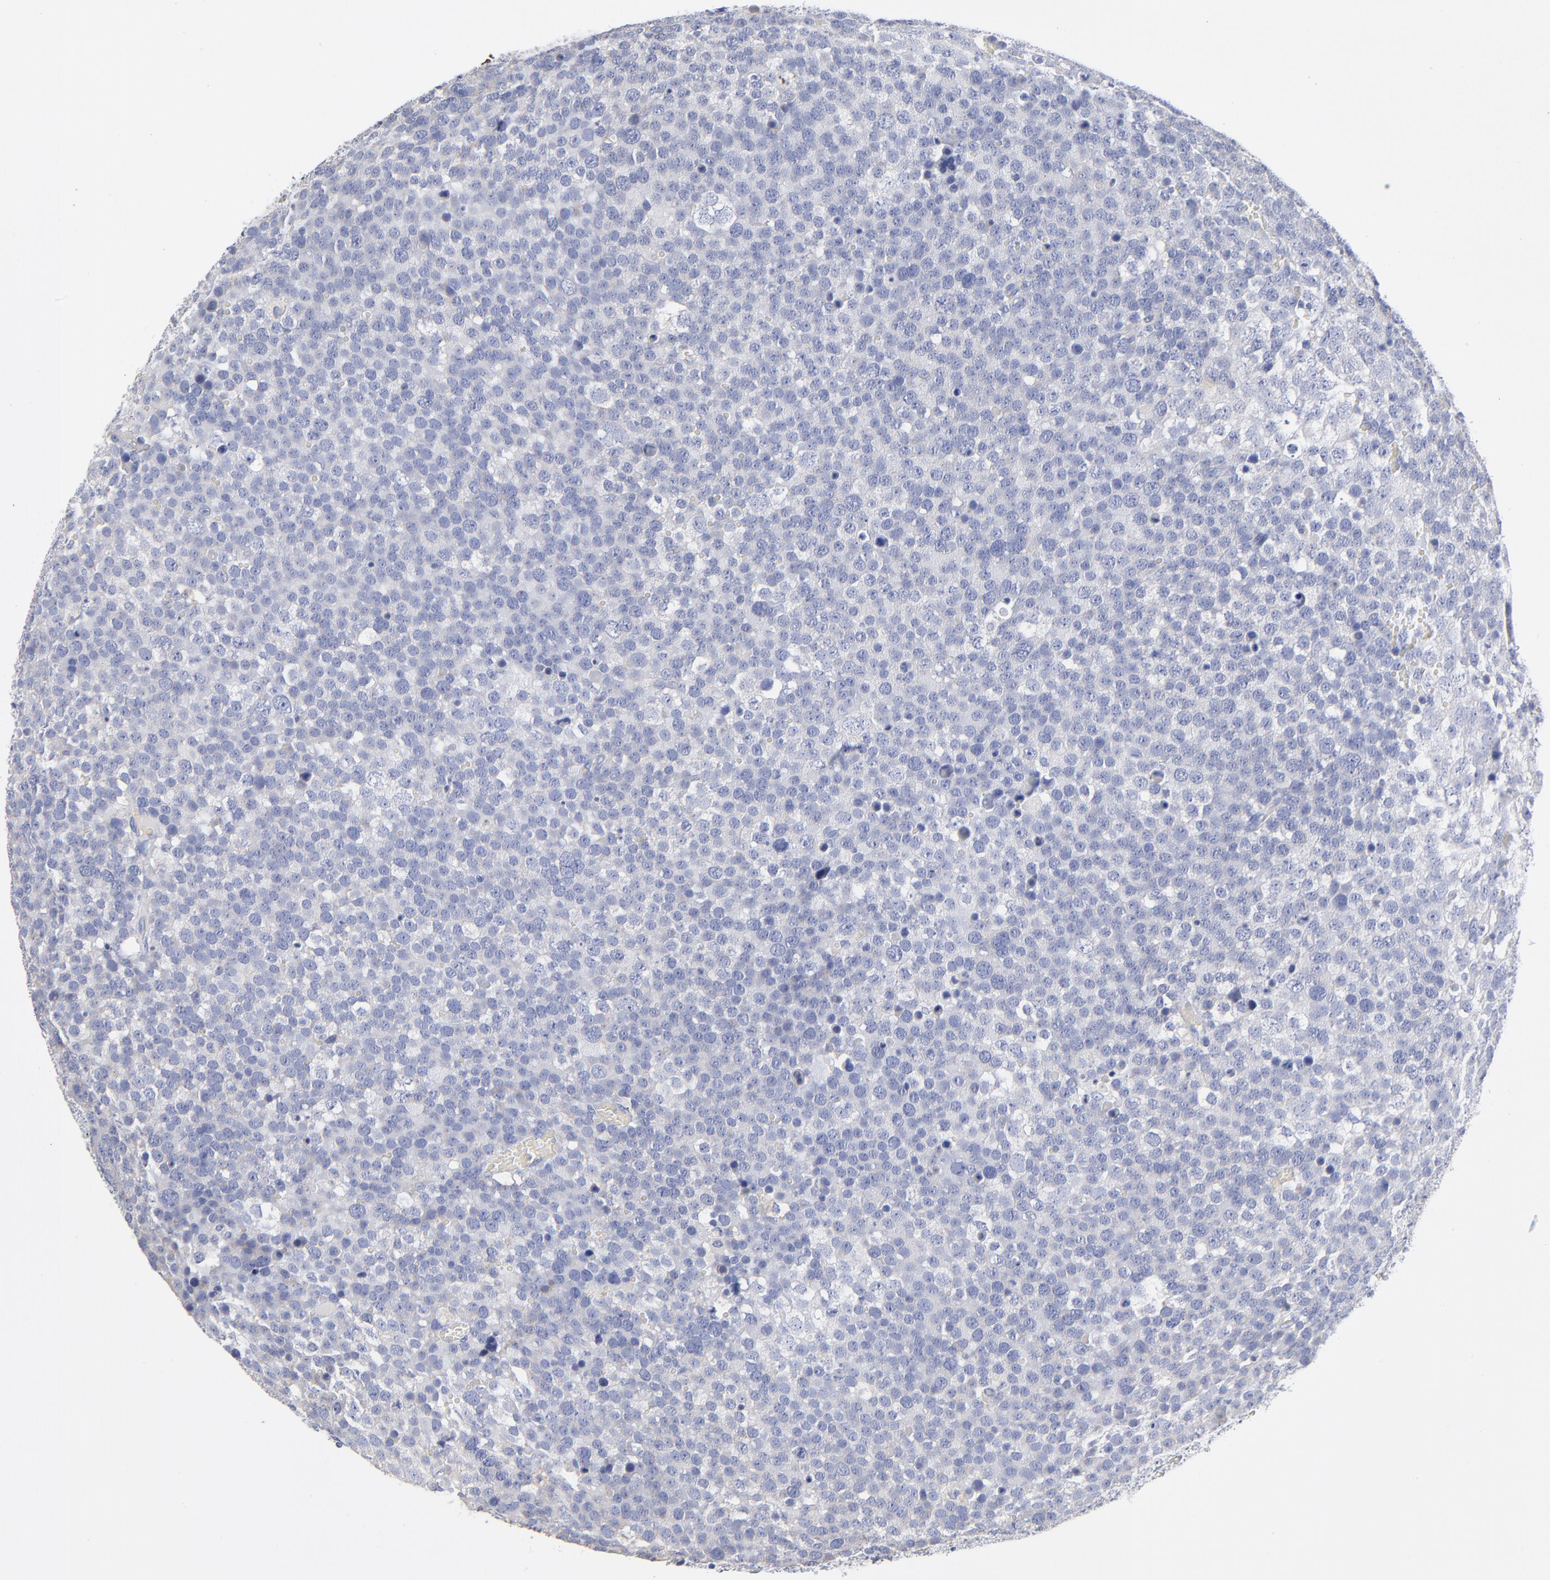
{"staining": {"intensity": "negative", "quantity": "none", "location": "none"}, "tissue": "testis cancer", "cell_type": "Tumor cells", "image_type": "cancer", "snomed": [{"axis": "morphology", "description": "Seminoma, NOS"}, {"axis": "topography", "description": "Testis"}], "caption": "An immunohistochemistry (IHC) histopathology image of seminoma (testis) is shown. There is no staining in tumor cells of seminoma (testis).", "gene": "PTP4A1", "patient": {"sex": "male", "age": 71}}